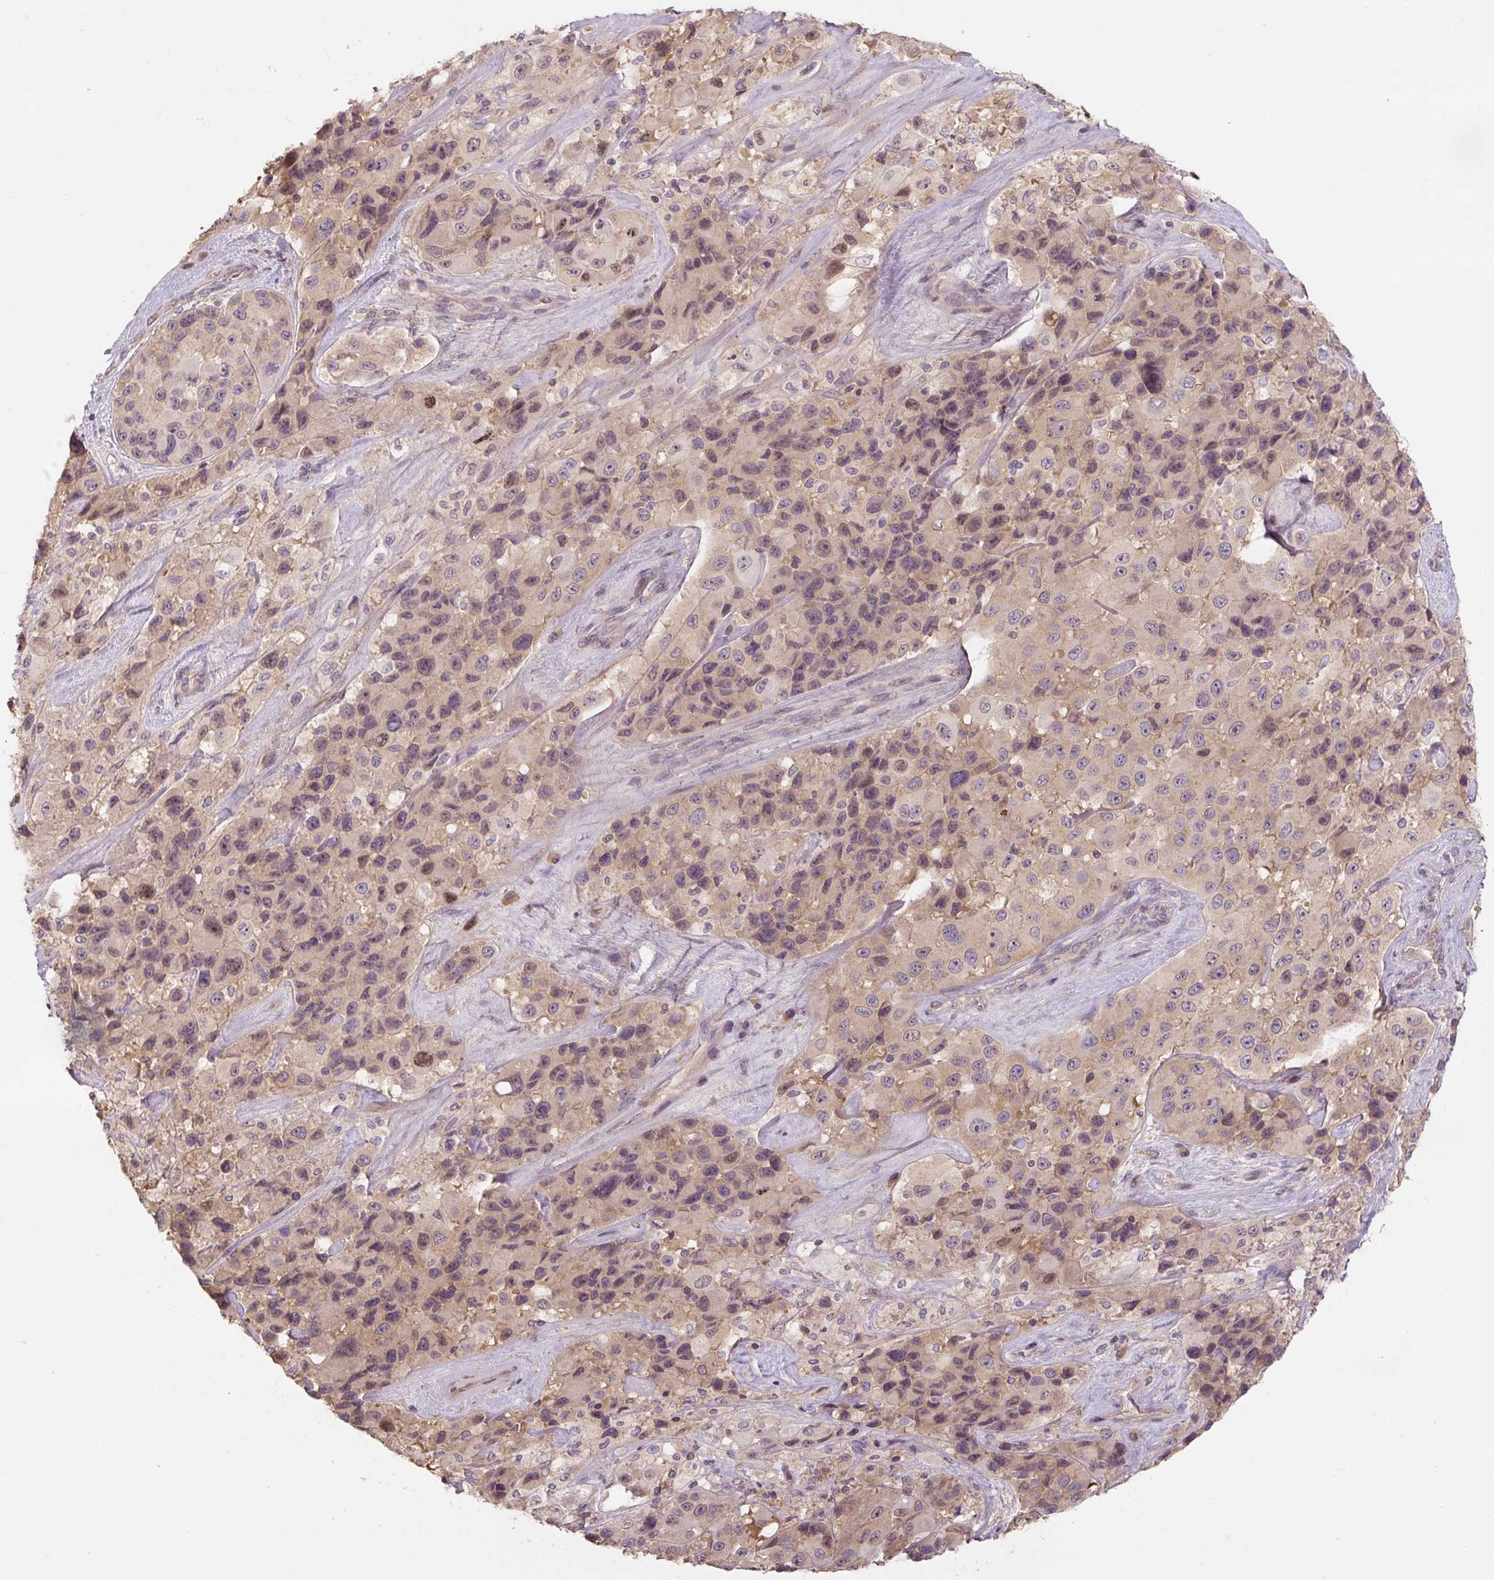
{"staining": {"intensity": "weak", "quantity": "<25%", "location": "nuclear"}, "tissue": "melanoma", "cell_type": "Tumor cells", "image_type": "cancer", "snomed": [{"axis": "morphology", "description": "Malignant melanoma, Metastatic site"}, {"axis": "topography", "description": "Lymph node"}], "caption": "High power microscopy histopathology image of an immunohistochemistry histopathology image of malignant melanoma (metastatic site), revealing no significant positivity in tumor cells. The staining was performed using DAB to visualize the protein expression in brown, while the nuclei were stained in blue with hematoxylin (Magnification: 20x).", "gene": "C2orf73", "patient": {"sex": "female", "age": 65}}